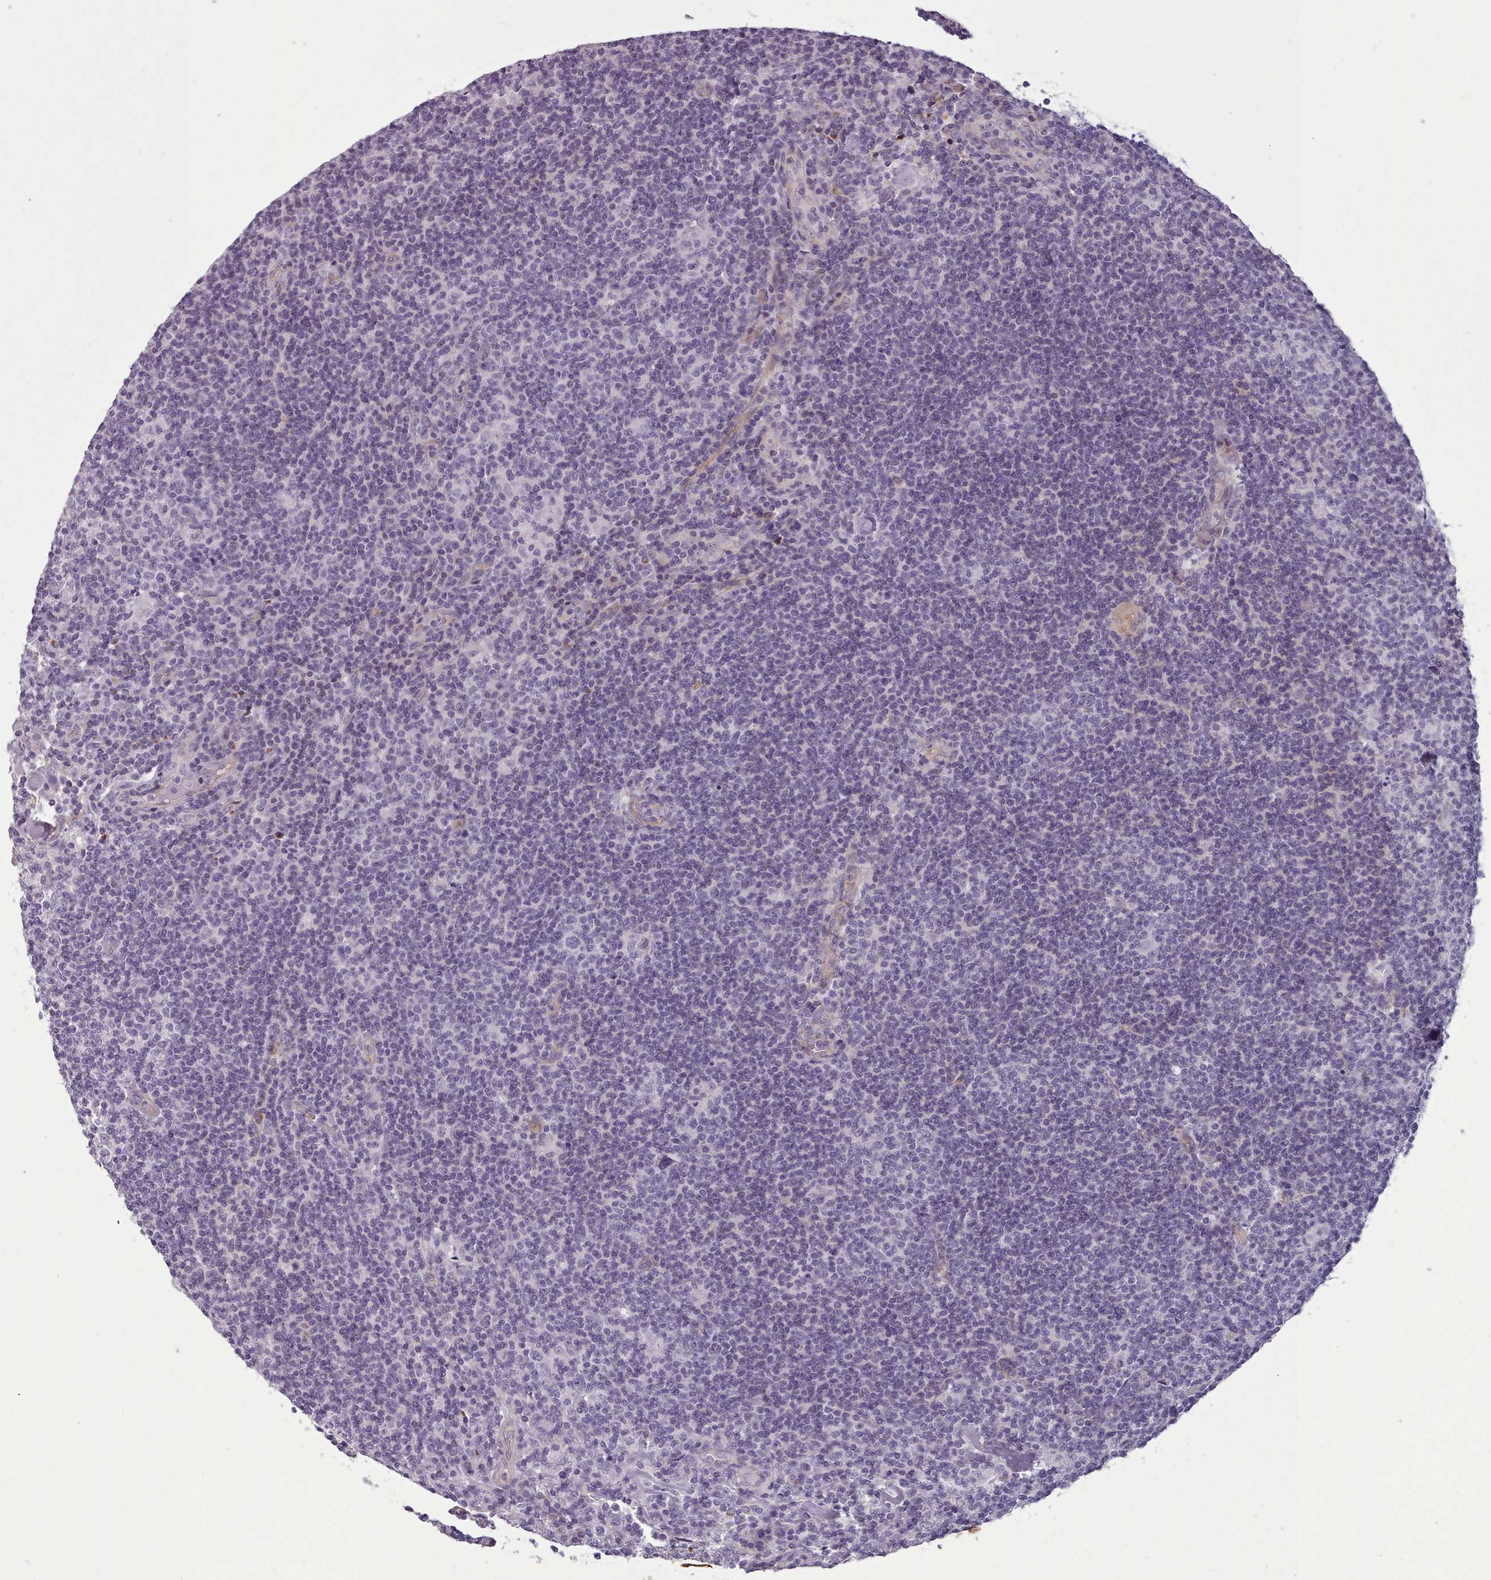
{"staining": {"intensity": "negative", "quantity": "none", "location": "none"}, "tissue": "lymphoma", "cell_type": "Tumor cells", "image_type": "cancer", "snomed": [{"axis": "morphology", "description": "Hodgkin's disease, NOS"}, {"axis": "topography", "description": "Lymph node"}], "caption": "Hodgkin's disease was stained to show a protein in brown. There is no significant staining in tumor cells.", "gene": "PLD4", "patient": {"sex": "male", "age": 83}}